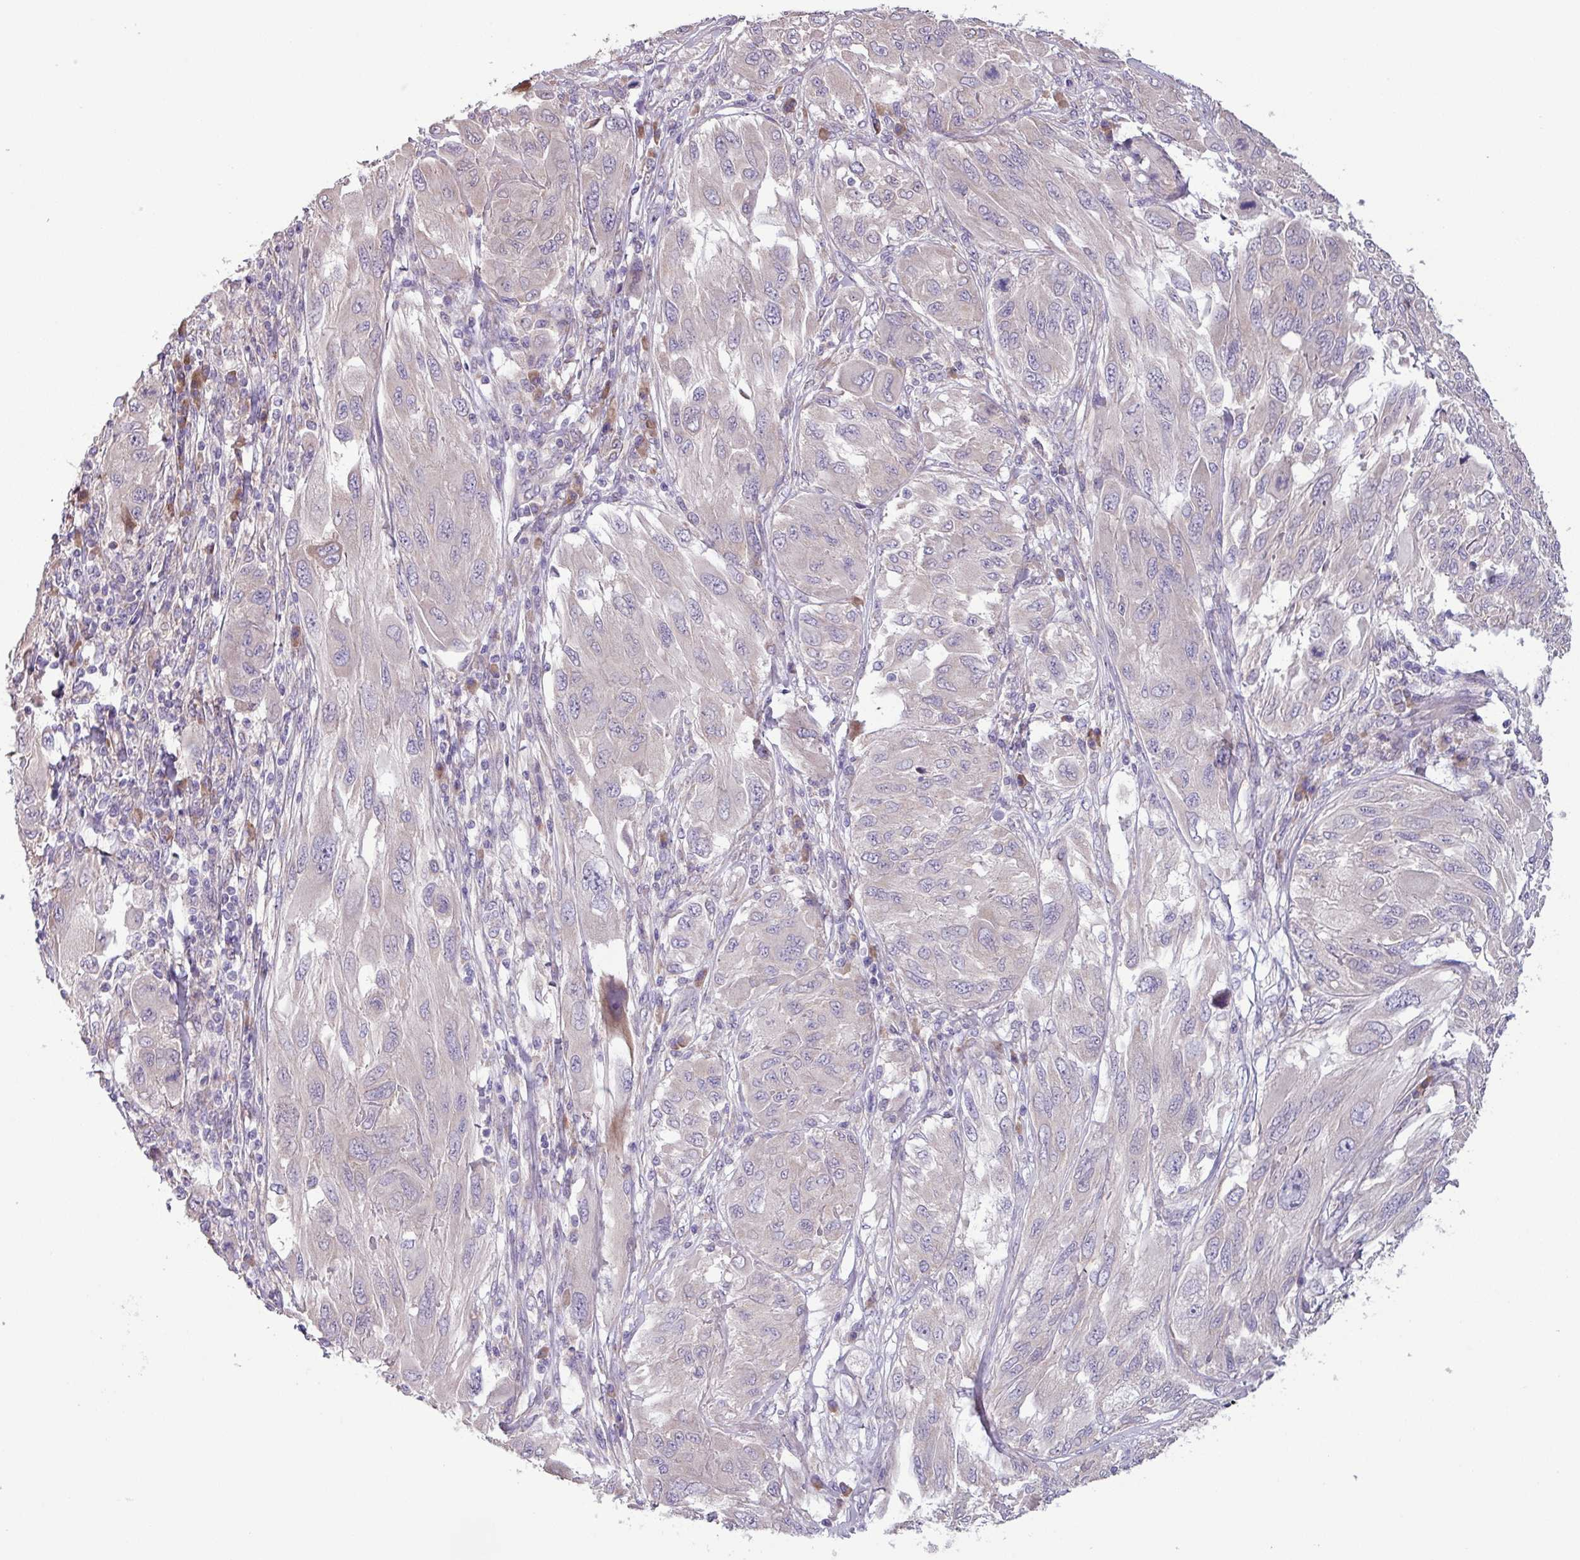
{"staining": {"intensity": "negative", "quantity": "none", "location": "none"}, "tissue": "melanoma", "cell_type": "Tumor cells", "image_type": "cancer", "snomed": [{"axis": "morphology", "description": "Malignant melanoma, NOS"}, {"axis": "topography", "description": "Skin"}], "caption": "High magnification brightfield microscopy of malignant melanoma stained with DAB (brown) and counterstained with hematoxylin (blue): tumor cells show no significant staining.", "gene": "C20orf27", "patient": {"sex": "female", "age": 91}}